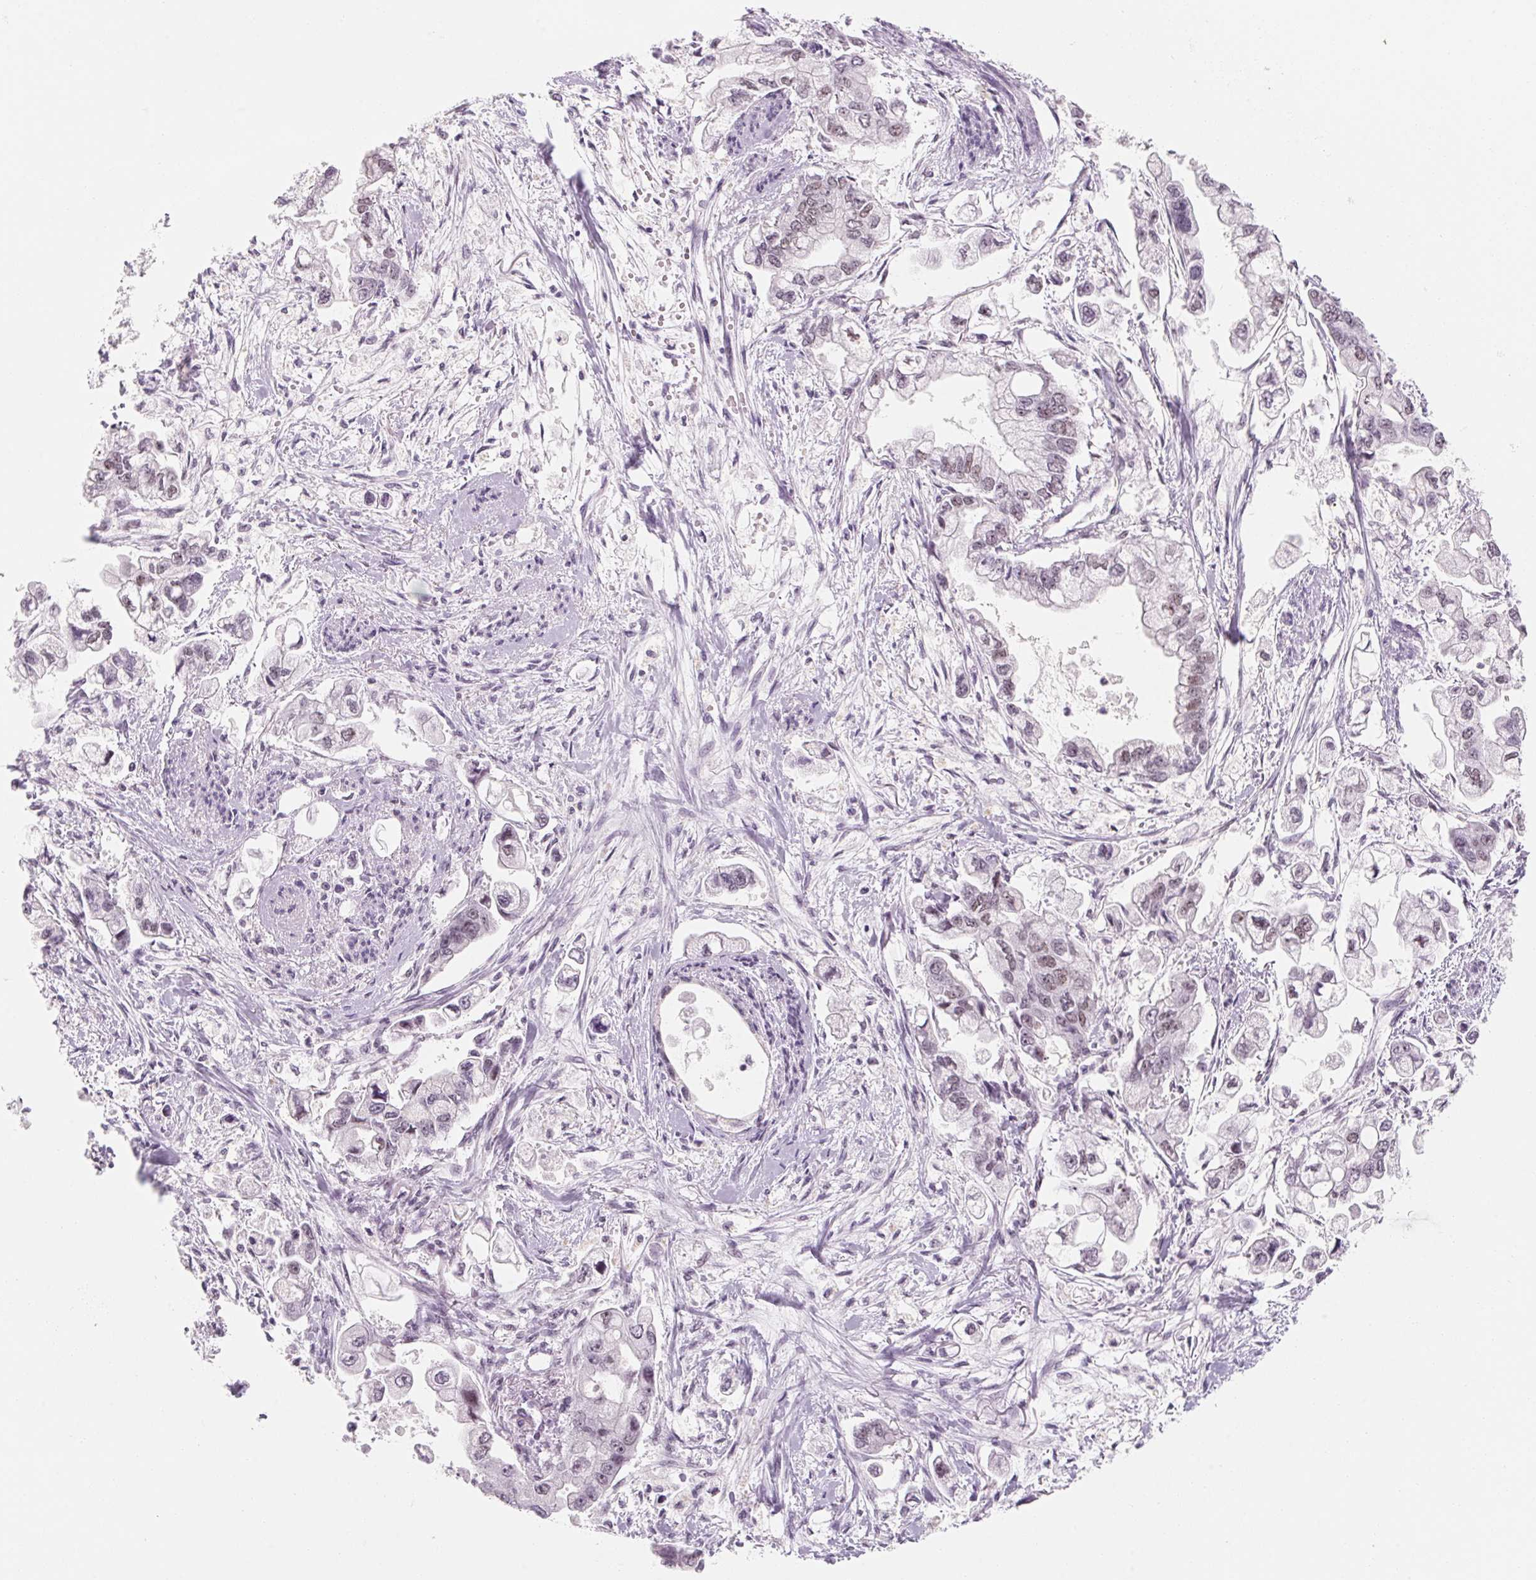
{"staining": {"intensity": "weak", "quantity": "<25%", "location": "nuclear"}, "tissue": "stomach cancer", "cell_type": "Tumor cells", "image_type": "cancer", "snomed": [{"axis": "morphology", "description": "Normal tissue, NOS"}, {"axis": "morphology", "description": "Adenocarcinoma, NOS"}, {"axis": "topography", "description": "Stomach"}], "caption": "Stomach cancer (adenocarcinoma) was stained to show a protein in brown. There is no significant staining in tumor cells. (DAB immunohistochemistry with hematoxylin counter stain).", "gene": "ZIC4", "patient": {"sex": "male", "age": 62}}